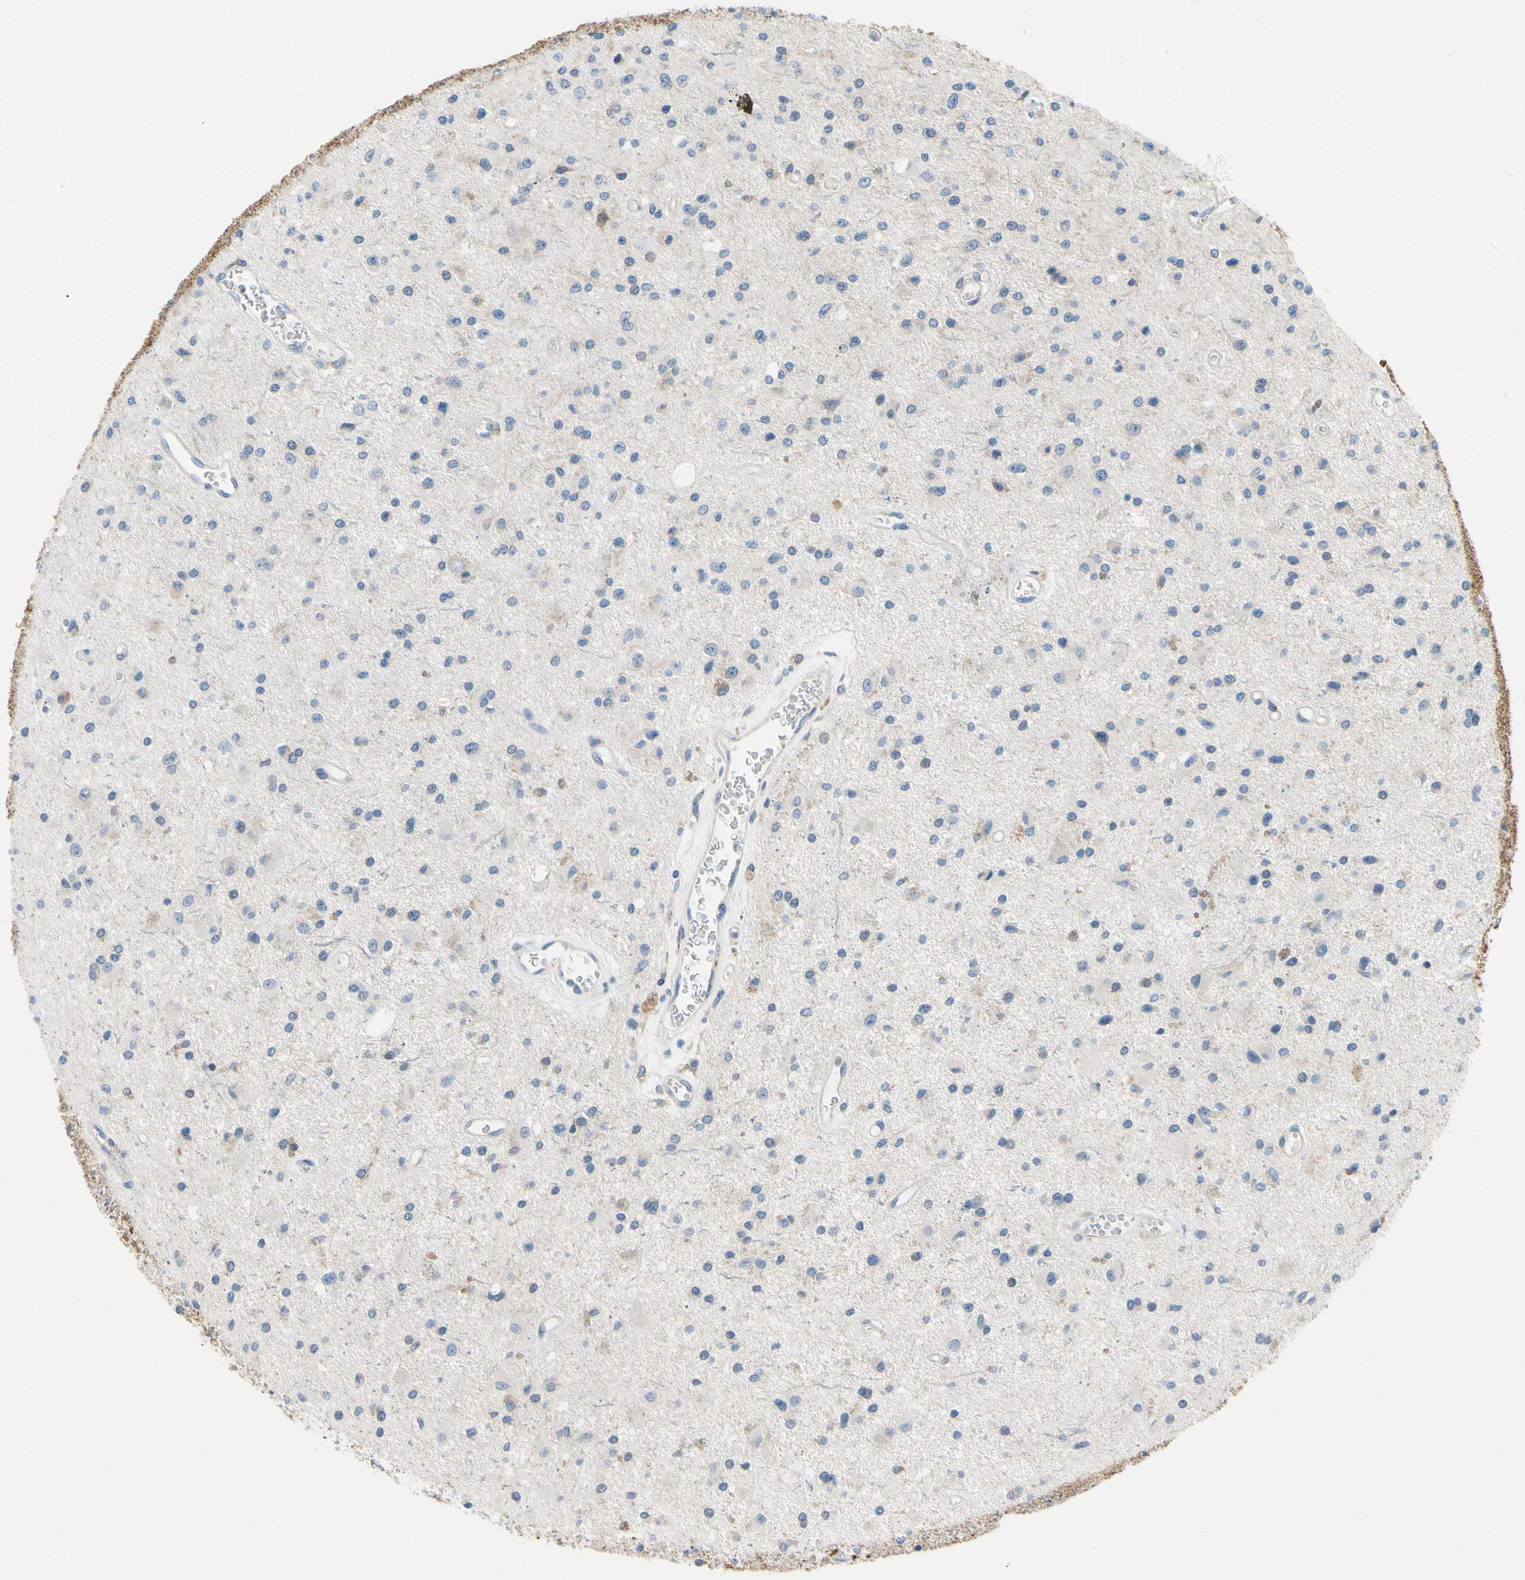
{"staining": {"intensity": "negative", "quantity": "none", "location": "none"}, "tissue": "glioma", "cell_type": "Tumor cells", "image_type": "cancer", "snomed": [{"axis": "morphology", "description": "Glioma, malignant, Low grade"}, {"axis": "topography", "description": "Brain"}], "caption": "Immunohistochemistry histopathology image of human low-grade glioma (malignant) stained for a protein (brown), which exhibits no staining in tumor cells. (DAB immunohistochemistry (IHC) with hematoxylin counter stain).", "gene": "STXBP1", "patient": {"sex": "male", "age": 58}}